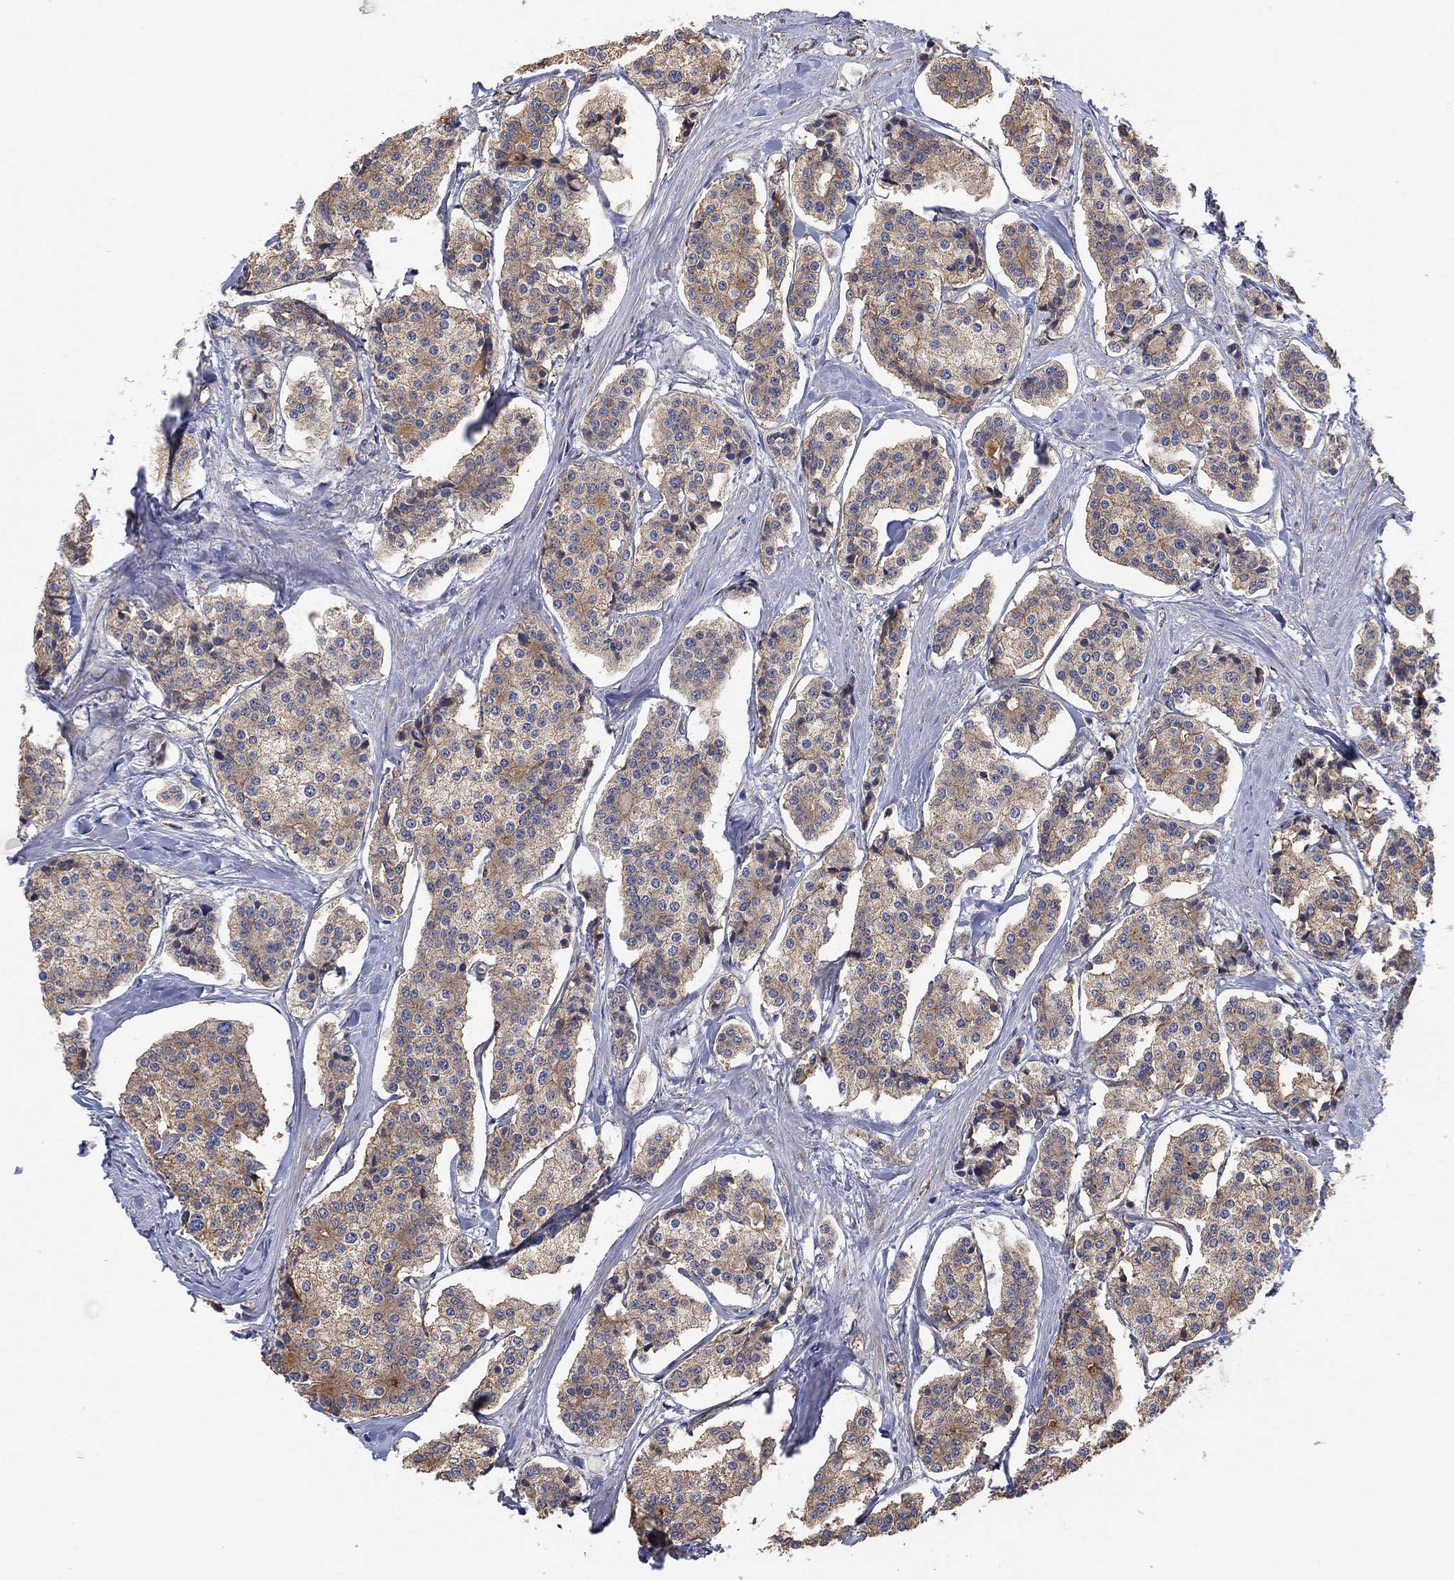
{"staining": {"intensity": "weak", "quantity": ">75%", "location": "cytoplasmic/membranous"}, "tissue": "carcinoid", "cell_type": "Tumor cells", "image_type": "cancer", "snomed": [{"axis": "morphology", "description": "Carcinoid, malignant, NOS"}, {"axis": "topography", "description": "Small intestine"}], "caption": "IHC of carcinoid (malignant) shows low levels of weak cytoplasmic/membranous expression in about >75% of tumor cells. (Brightfield microscopy of DAB IHC at high magnification).", "gene": "MCUR1", "patient": {"sex": "female", "age": 65}}